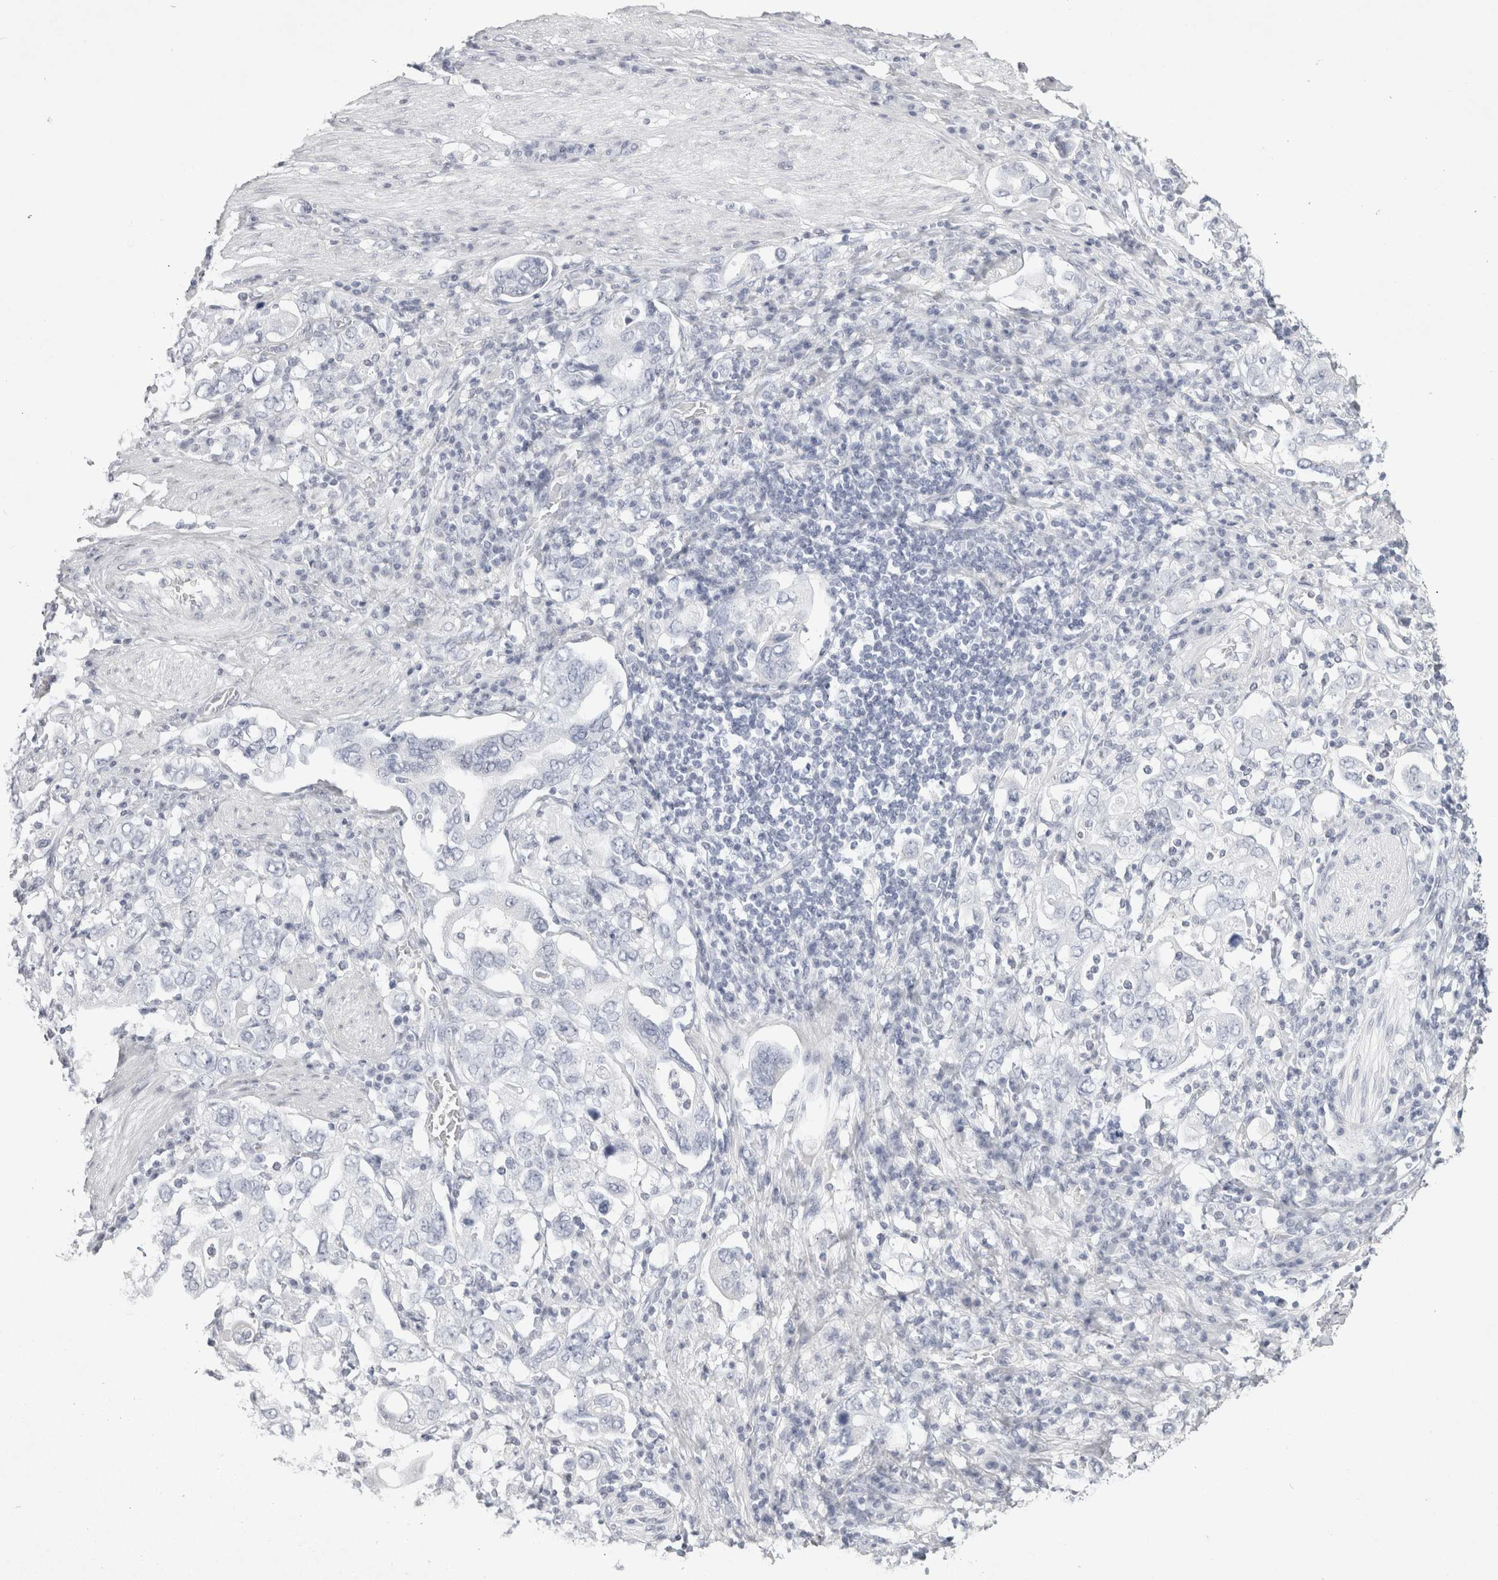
{"staining": {"intensity": "negative", "quantity": "none", "location": "none"}, "tissue": "stomach cancer", "cell_type": "Tumor cells", "image_type": "cancer", "snomed": [{"axis": "morphology", "description": "Adenocarcinoma, NOS"}, {"axis": "topography", "description": "Stomach, upper"}], "caption": "An image of adenocarcinoma (stomach) stained for a protein demonstrates no brown staining in tumor cells.", "gene": "GARIN1A", "patient": {"sex": "male", "age": 62}}